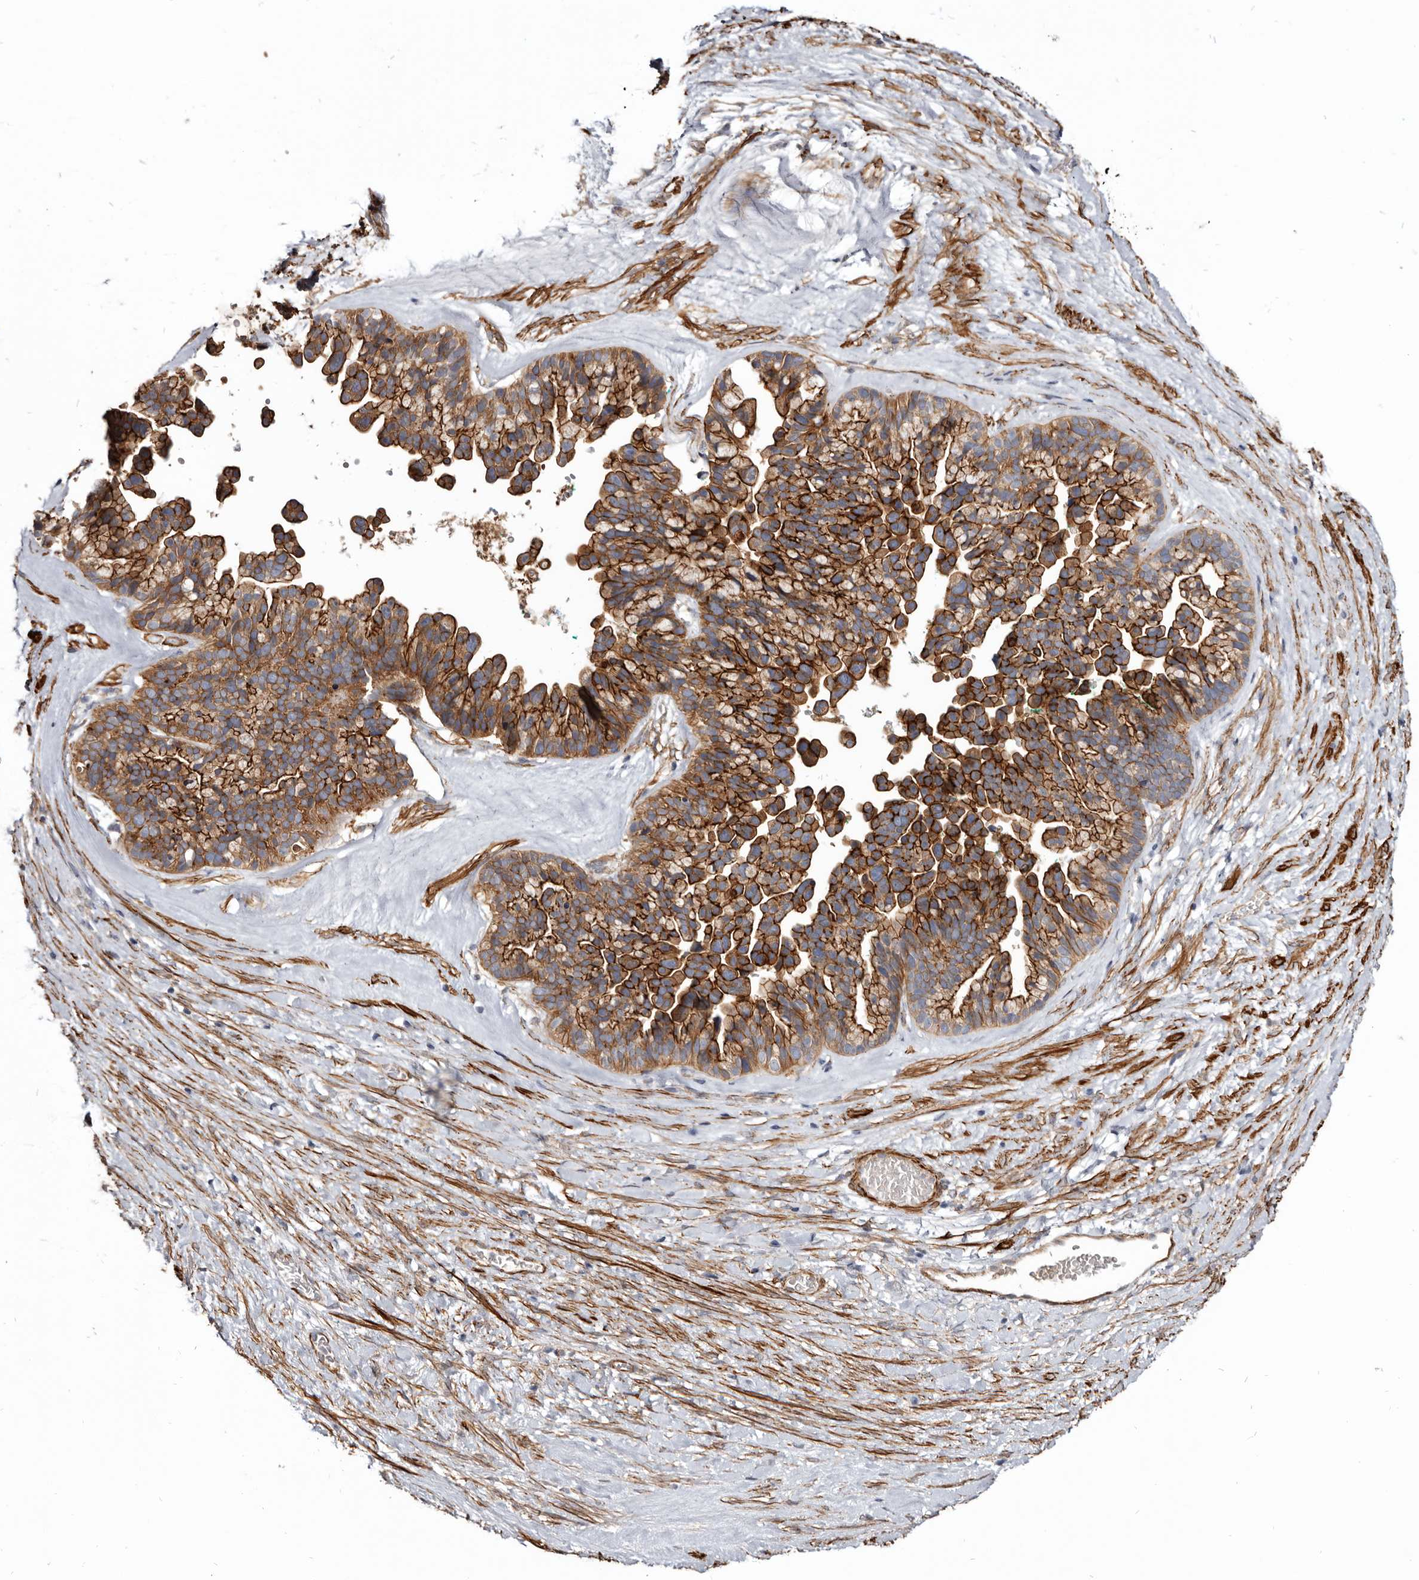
{"staining": {"intensity": "strong", "quantity": ">75%", "location": "cytoplasmic/membranous"}, "tissue": "ovarian cancer", "cell_type": "Tumor cells", "image_type": "cancer", "snomed": [{"axis": "morphology", "description": "Cystadenocarcinoma, serous, NOS"}, {"axis": "topography", "description": "Ovary"}], "caption": "This is an image of IHC staining of ovarian cancer (serous cystadenocarcinoma), which shows strong staining in the cytoplasmic/membranous of tumor cells.", "gene": "CGN", "patient": {"sex": "female", "age": 56}}